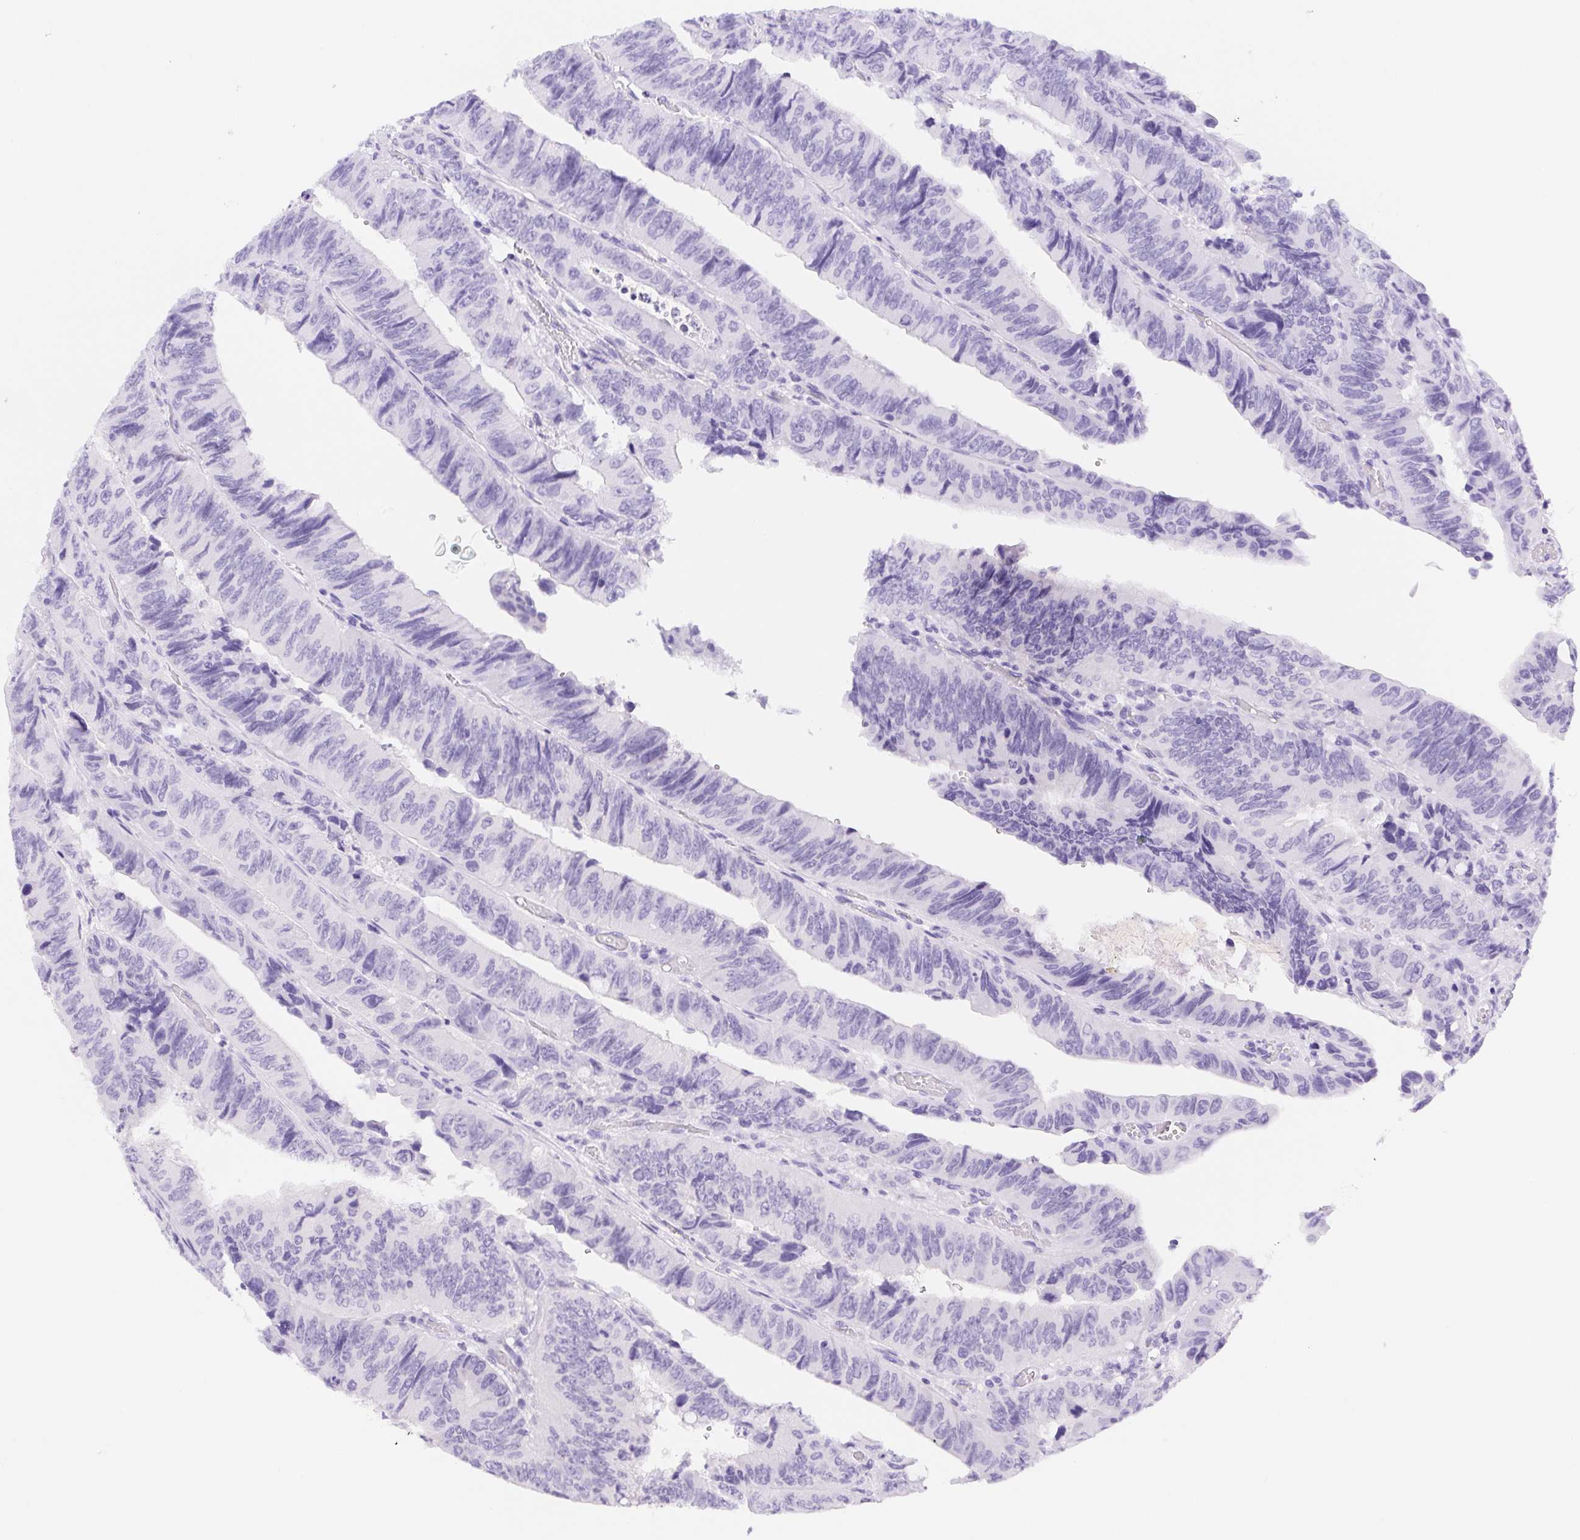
{"staining": {"intensity": "negative", "quantity": "none", "location": "none"}, "tissue": "colorectal cancer", "cell_type": "Tumor cells", "image_type": "cancer", "snomed": [{"axis": "morphology", "description": "Adenocarcinoma, NOS"}, {"axis": "topography", "description": "Colon"}], "caption": "Protein analysis of colorectal cancer displays no significant staining in tumor cells.", "gene": "DYNC2LI1", "patient": {"sex": "female", "age": 84}}